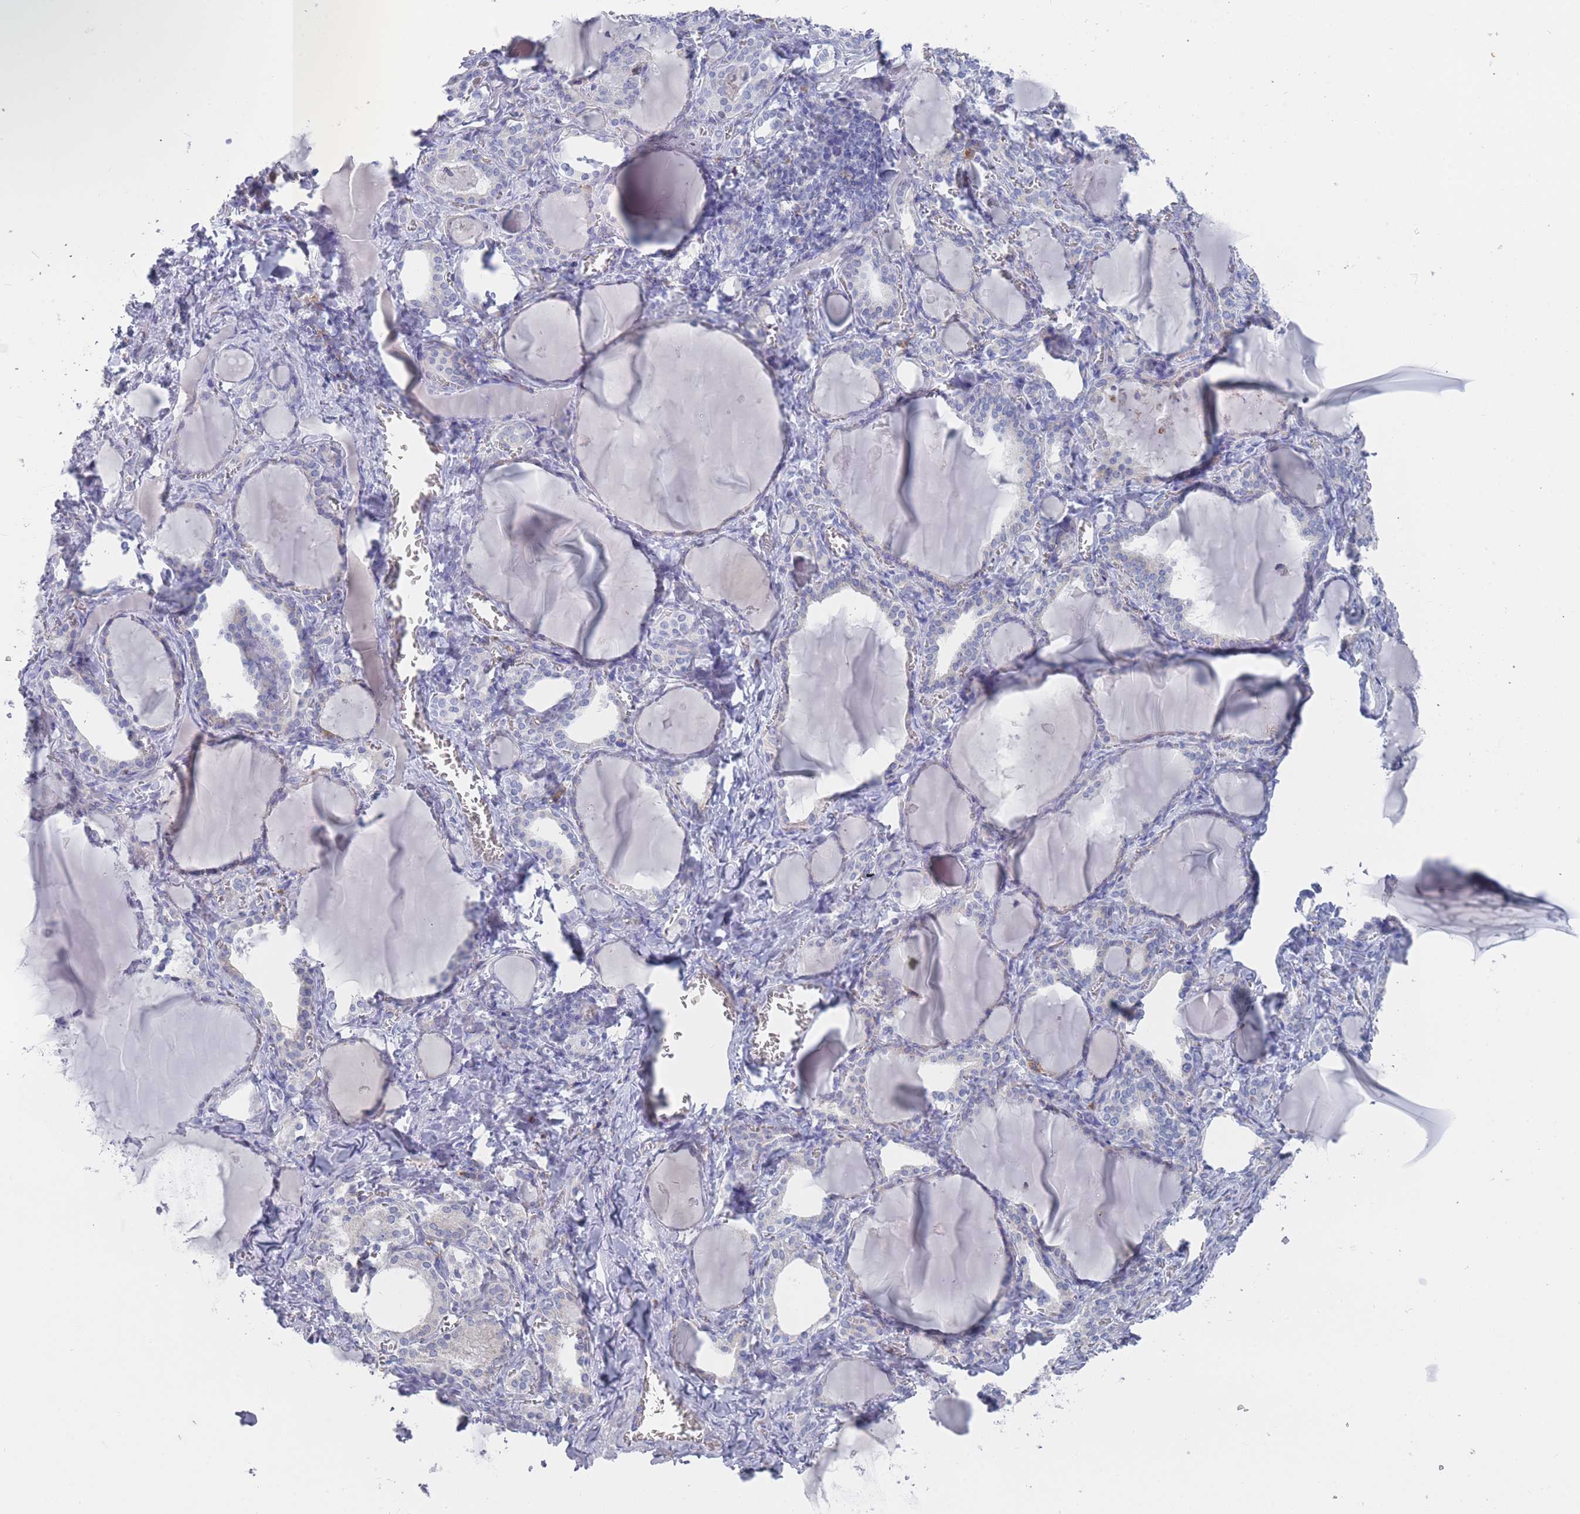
{"staining": {"intensity": "weak", "quantity": "<25%", "location": "cytoplasmic/membranous"}, "tissue": "thyroid gland", "cell_type": "Glandular cells", "image_type": "normal", "snomed": [{"axis": "morphology", "description": "Normal tissue, NOS"}, {"axis": "topography", "description": "Thyroid gland"}], "caption": "An immunohistochemistry histopathology image of benign thyroid gland is shown. There is no staining in glandular cells of thyroid gland. Nuclei are stained in blue.", "gene": "ST8SIA5", "patient": {"sex": "female", "age": 42}}